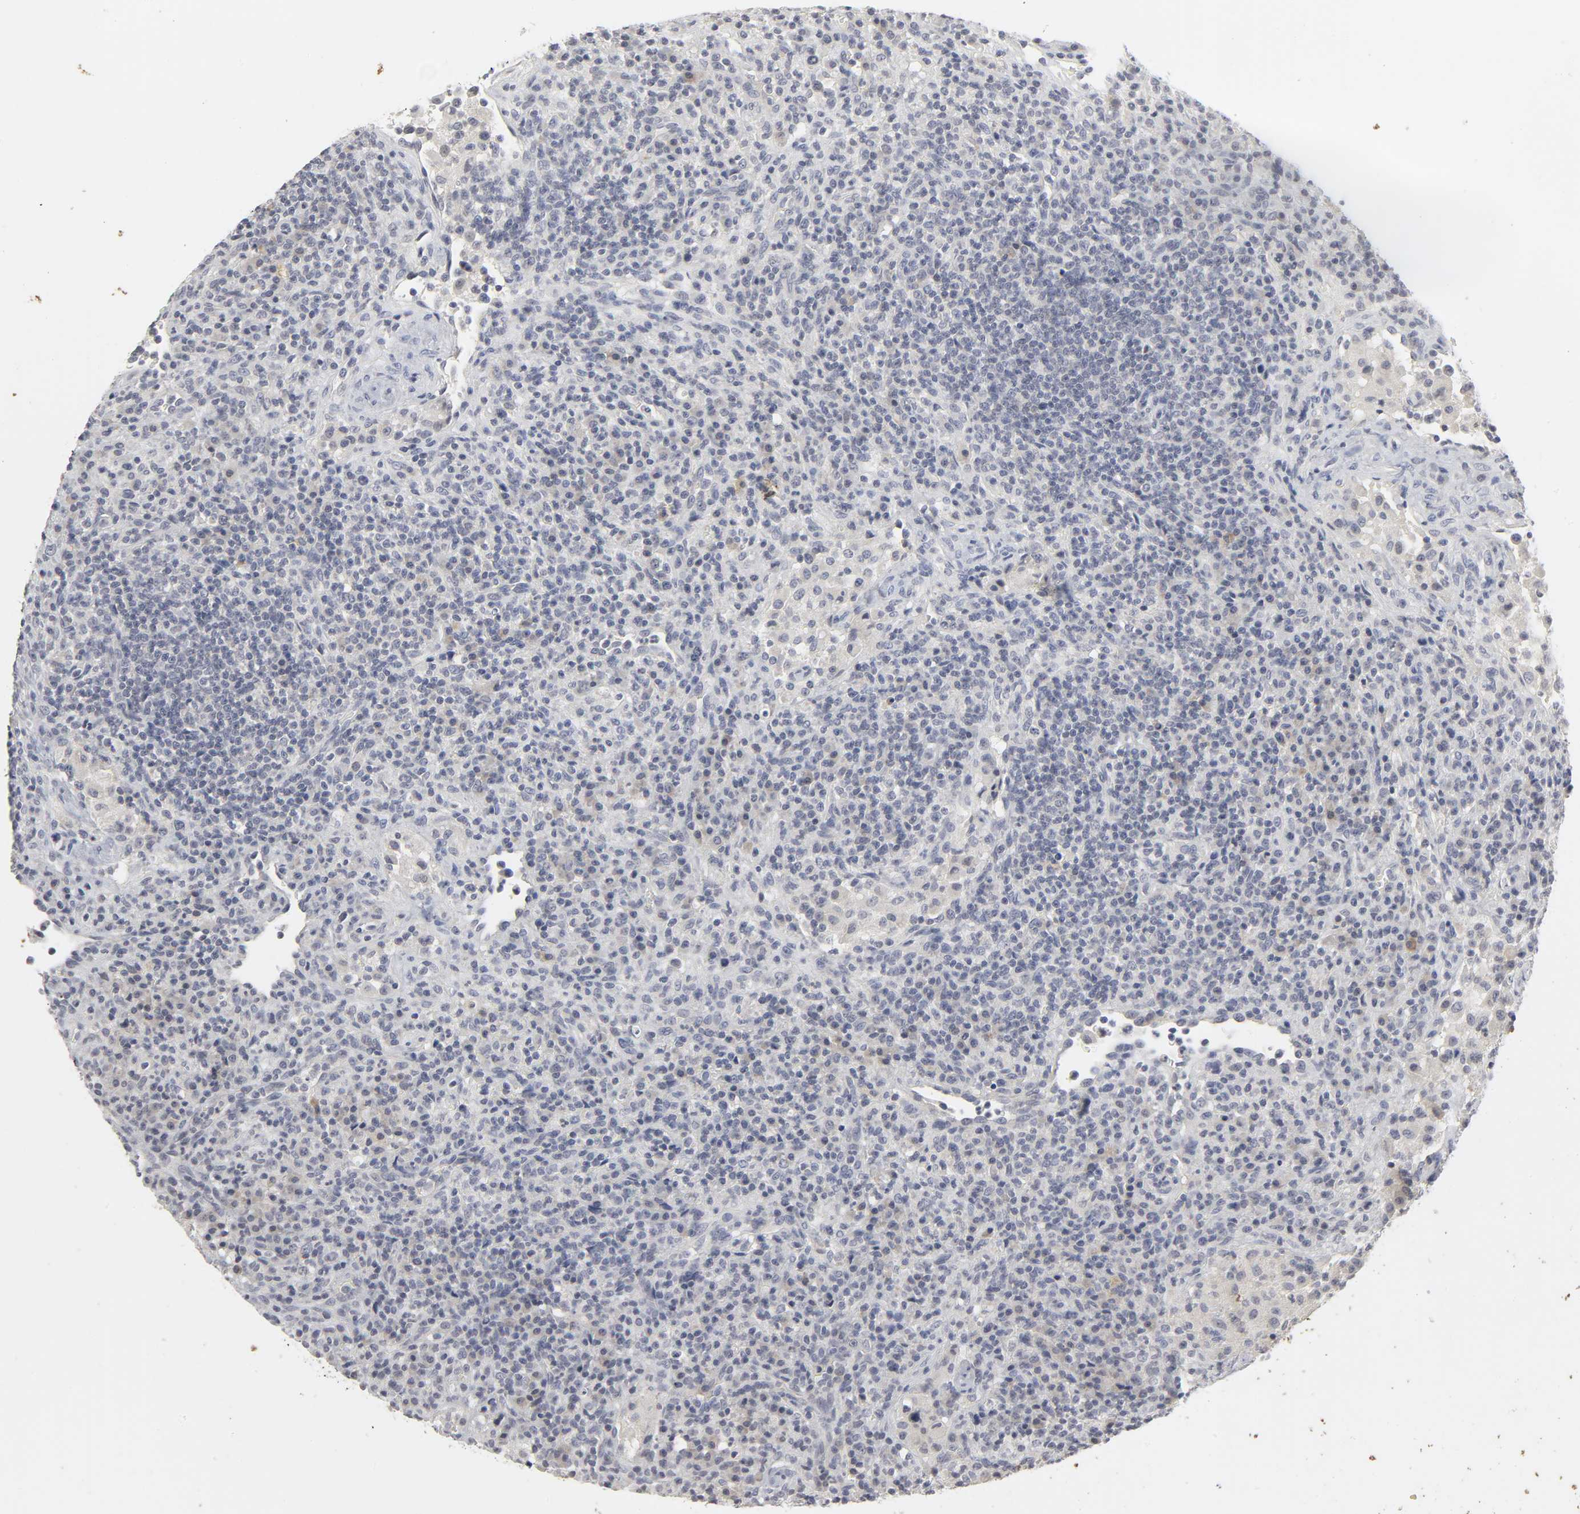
{"staining": {"intensity": "negative", "quantity": "none", "location": "none"}, "tissue": "lymphoma", "cell_type": "Tumor cells", "image_type": "cancer", "snomed": [{"axis": "morphology", "description": "Hodgkin's disease, NOS"}, {"axis": "topography", "description": "Lymph node"}], "caption": "Lymphoma was stained to show a protein in brown. There is no significant expression in tumor cells. (DAB (3,3'-diaminobenzidine) immunohistochemistry (IHC), high magnification).", "gene": "TCAP", "patient": {"sex": "male", "age": 65}}